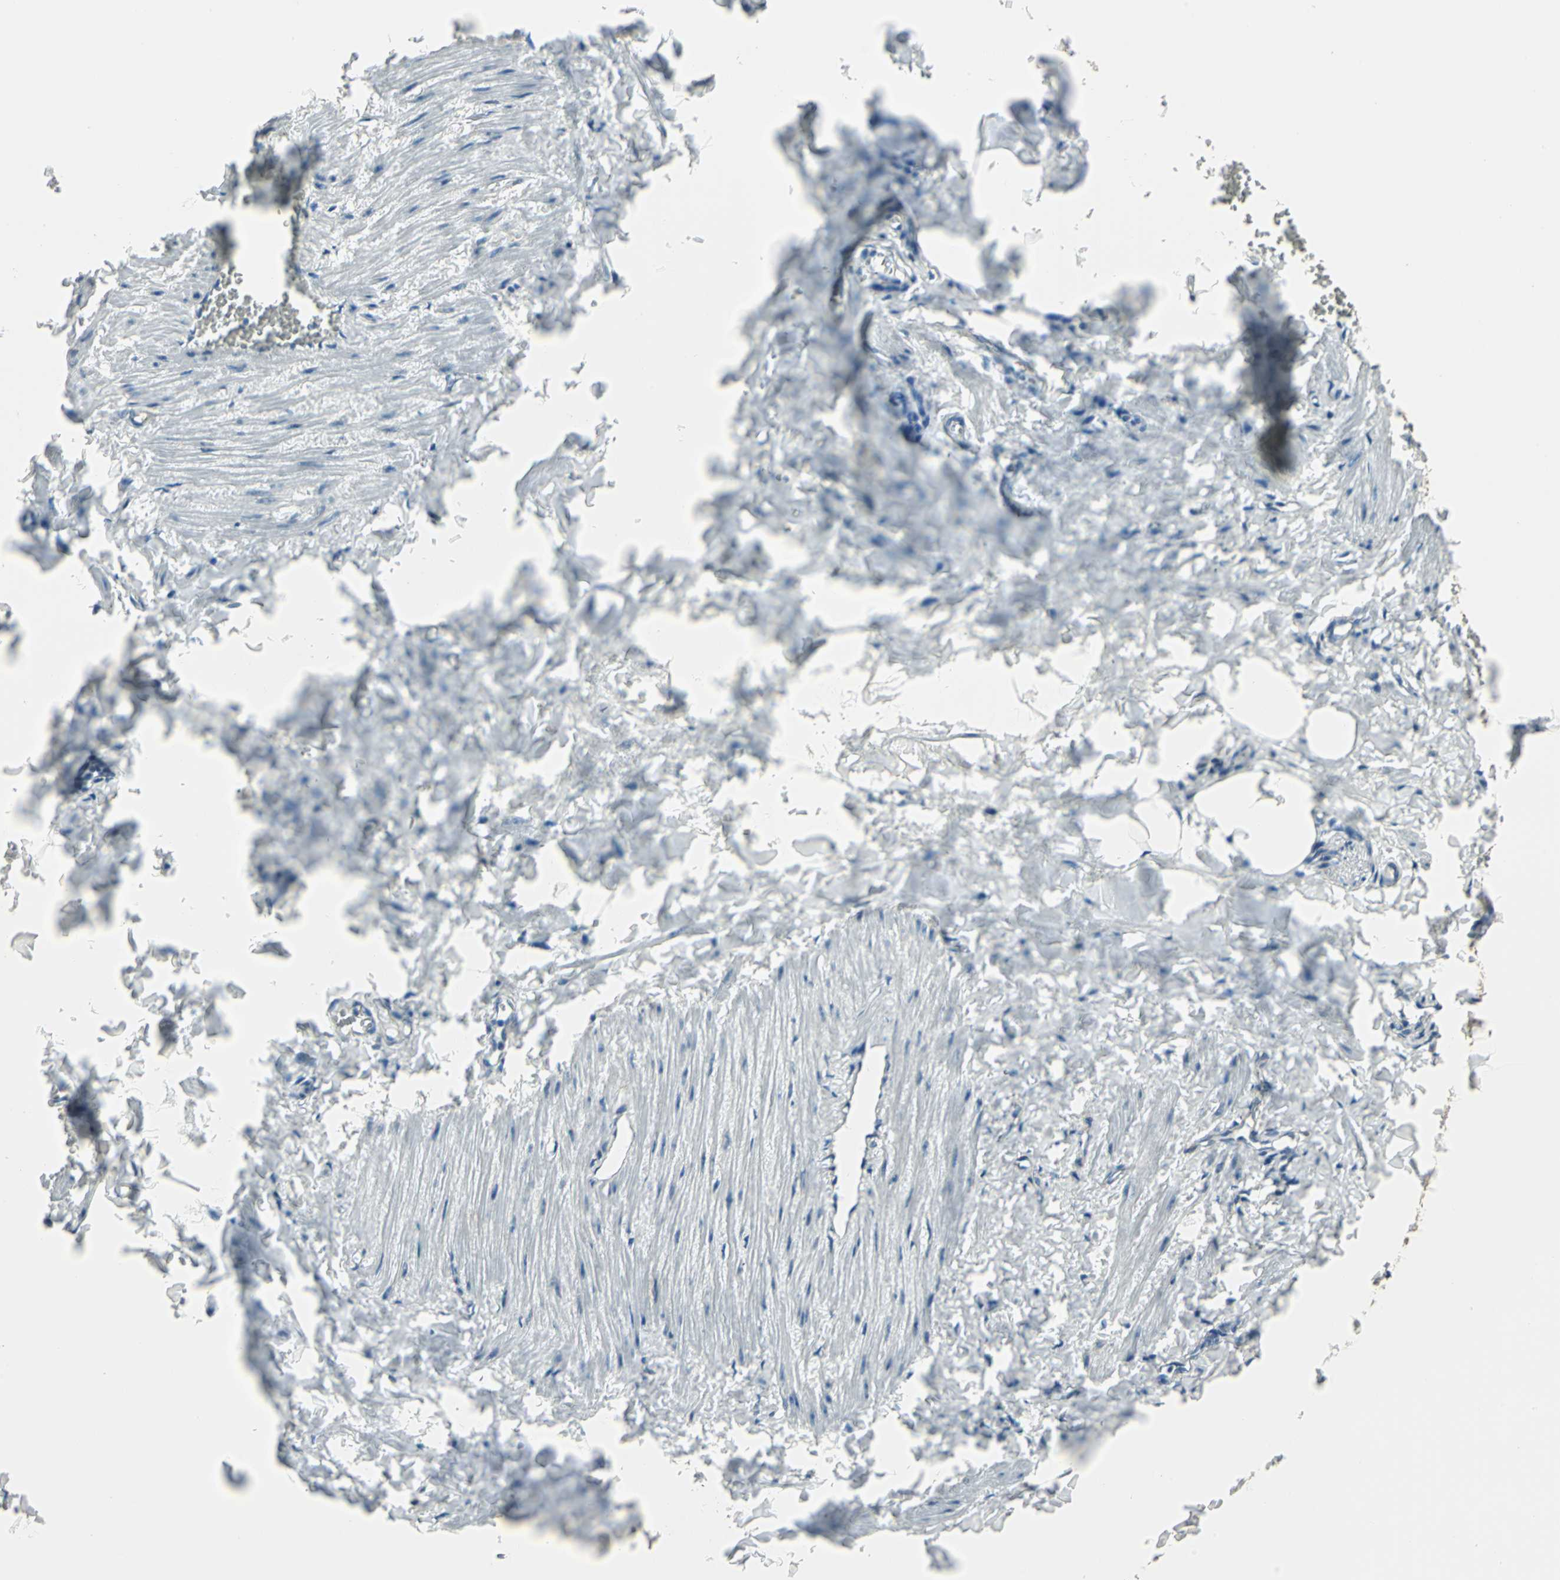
{"staining": {"intensity": "negative", "quantity": "none", "location": "none"}, "tissue": "adipose tissue", "cell_type": "Adipocytes", "image_type": "normal", "snomed": [{"axis": "morphology", "description": "Normal tissue, NOS"}, {"axis": "topography", "description": "Vascular tissue"}], "caption": "Immunohistochemistry of normal adipose tissue demonstrates no expression in adipocytes.", "gene": "RAPGEF1", "patient": {"sex": "male", "age": 41}}